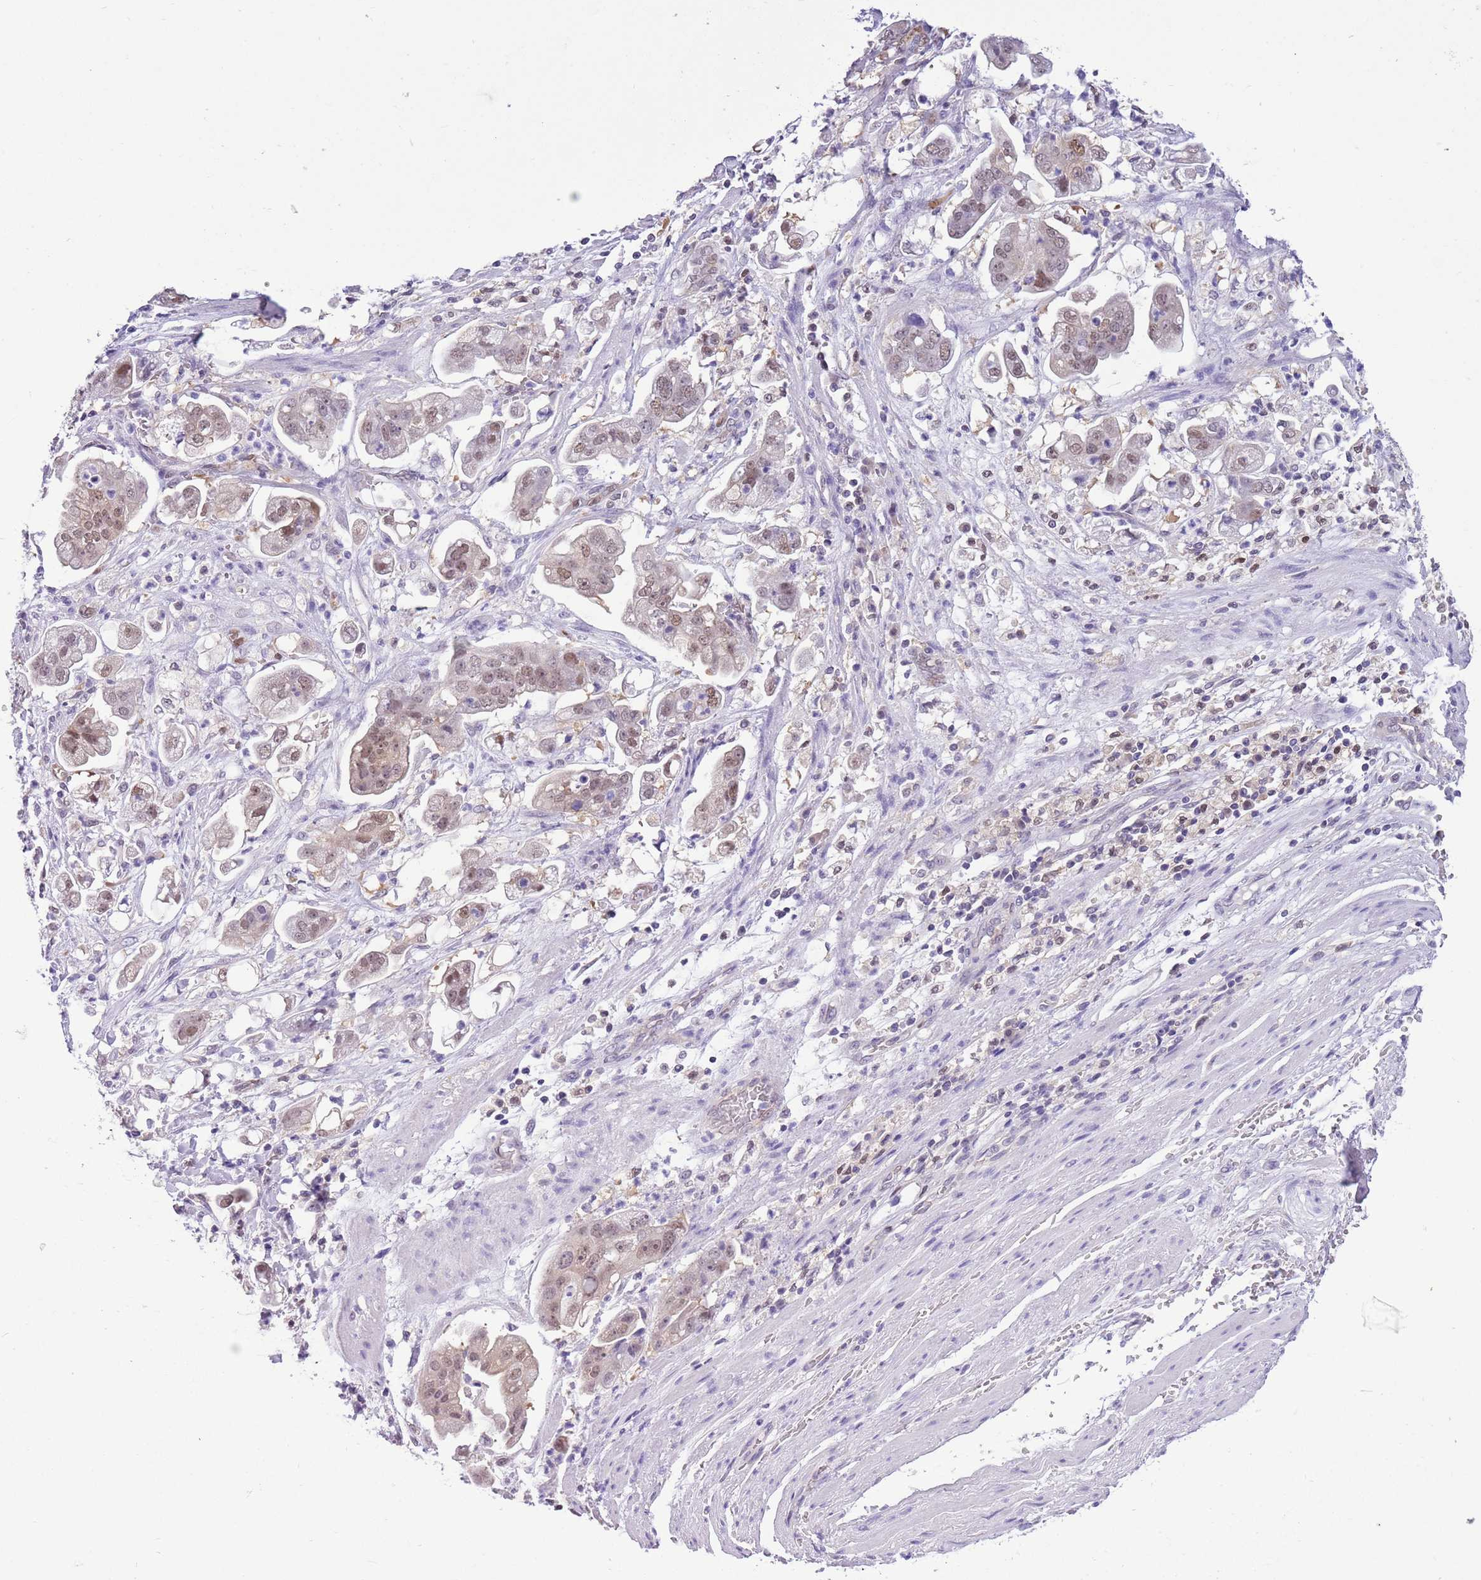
{"staining": {"intensity": "weak", "quantity": ">75%", "location": "nuclear"}, "tissue": "stomach cancer", "cell_type": "Tumor cells", "image_type": "cancer", "snomed": [{"axis": "morphology", "description": "Adenocarcinoma, NOS"}, {"axis": "topography", "description": "Stomach"}], "caption": "Human stomach adenocarcinoma stained for a protein (brown) displays weak nuclear positive expression in approximately >75% of tumor cells.", "gene": "DDI2", "patient": {"sex": "male", "age": 62}}